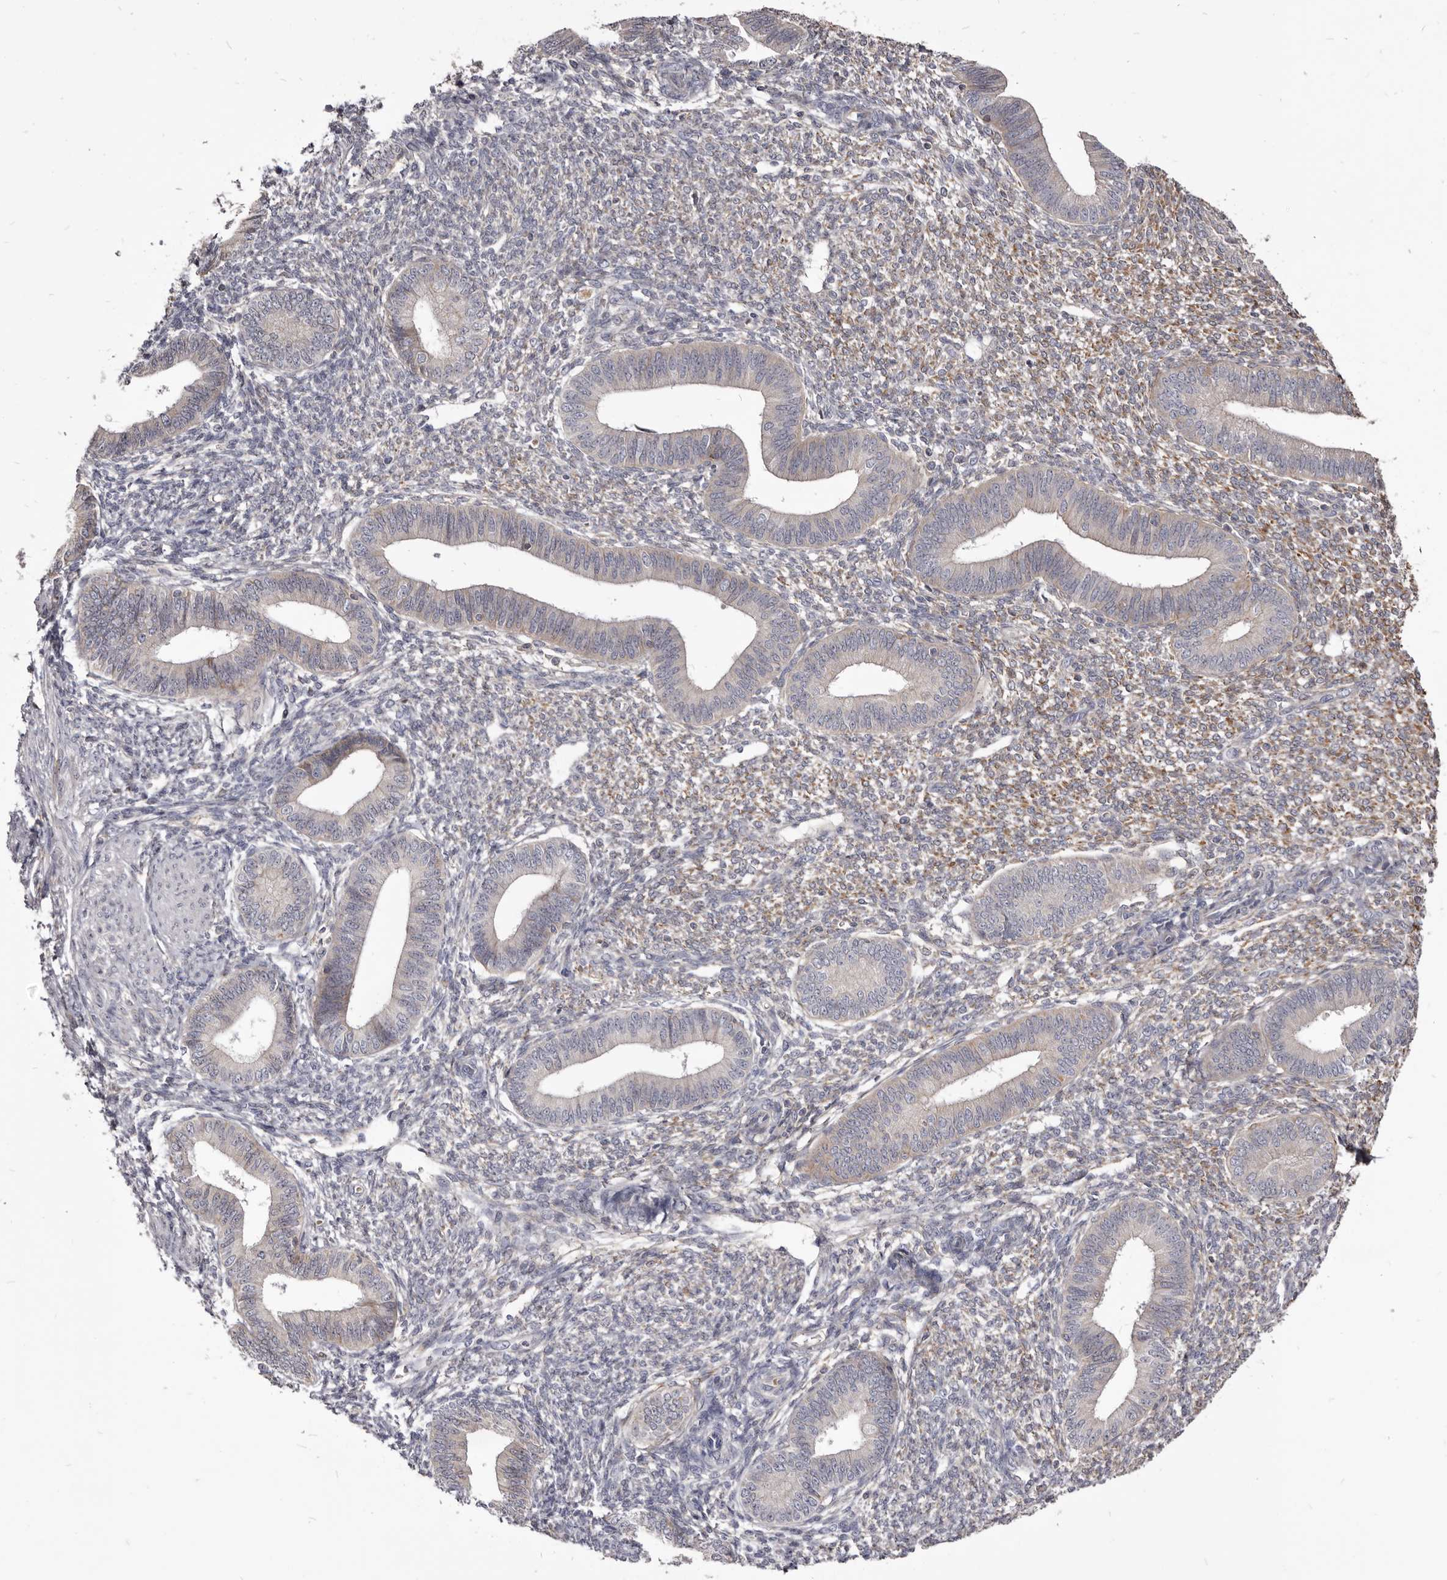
{"staining": {"intensity": "moderate", "quantity": "<25%", "location": "cytoplasmic/membranous"}, "tissue": "endometrium", "cell_type": "Cells in endometrial stroma", "image_type": "normal", "snomed": [{"axis": "morphology", "description": "Normal tissue, NOS"}, {"axis": "topography", "description": "Endometrium"}], "caption": "Brown immunohistochemical staining in normal endometrium displays moderate cytoplasmic/membranous staining in approximately <25% of cells in endometrial stroma. (DAB IHC, brown staining for protein, blue staining for nuclei).", "gene": "FAS", "patient": {"sex": "female", "age": 46}}